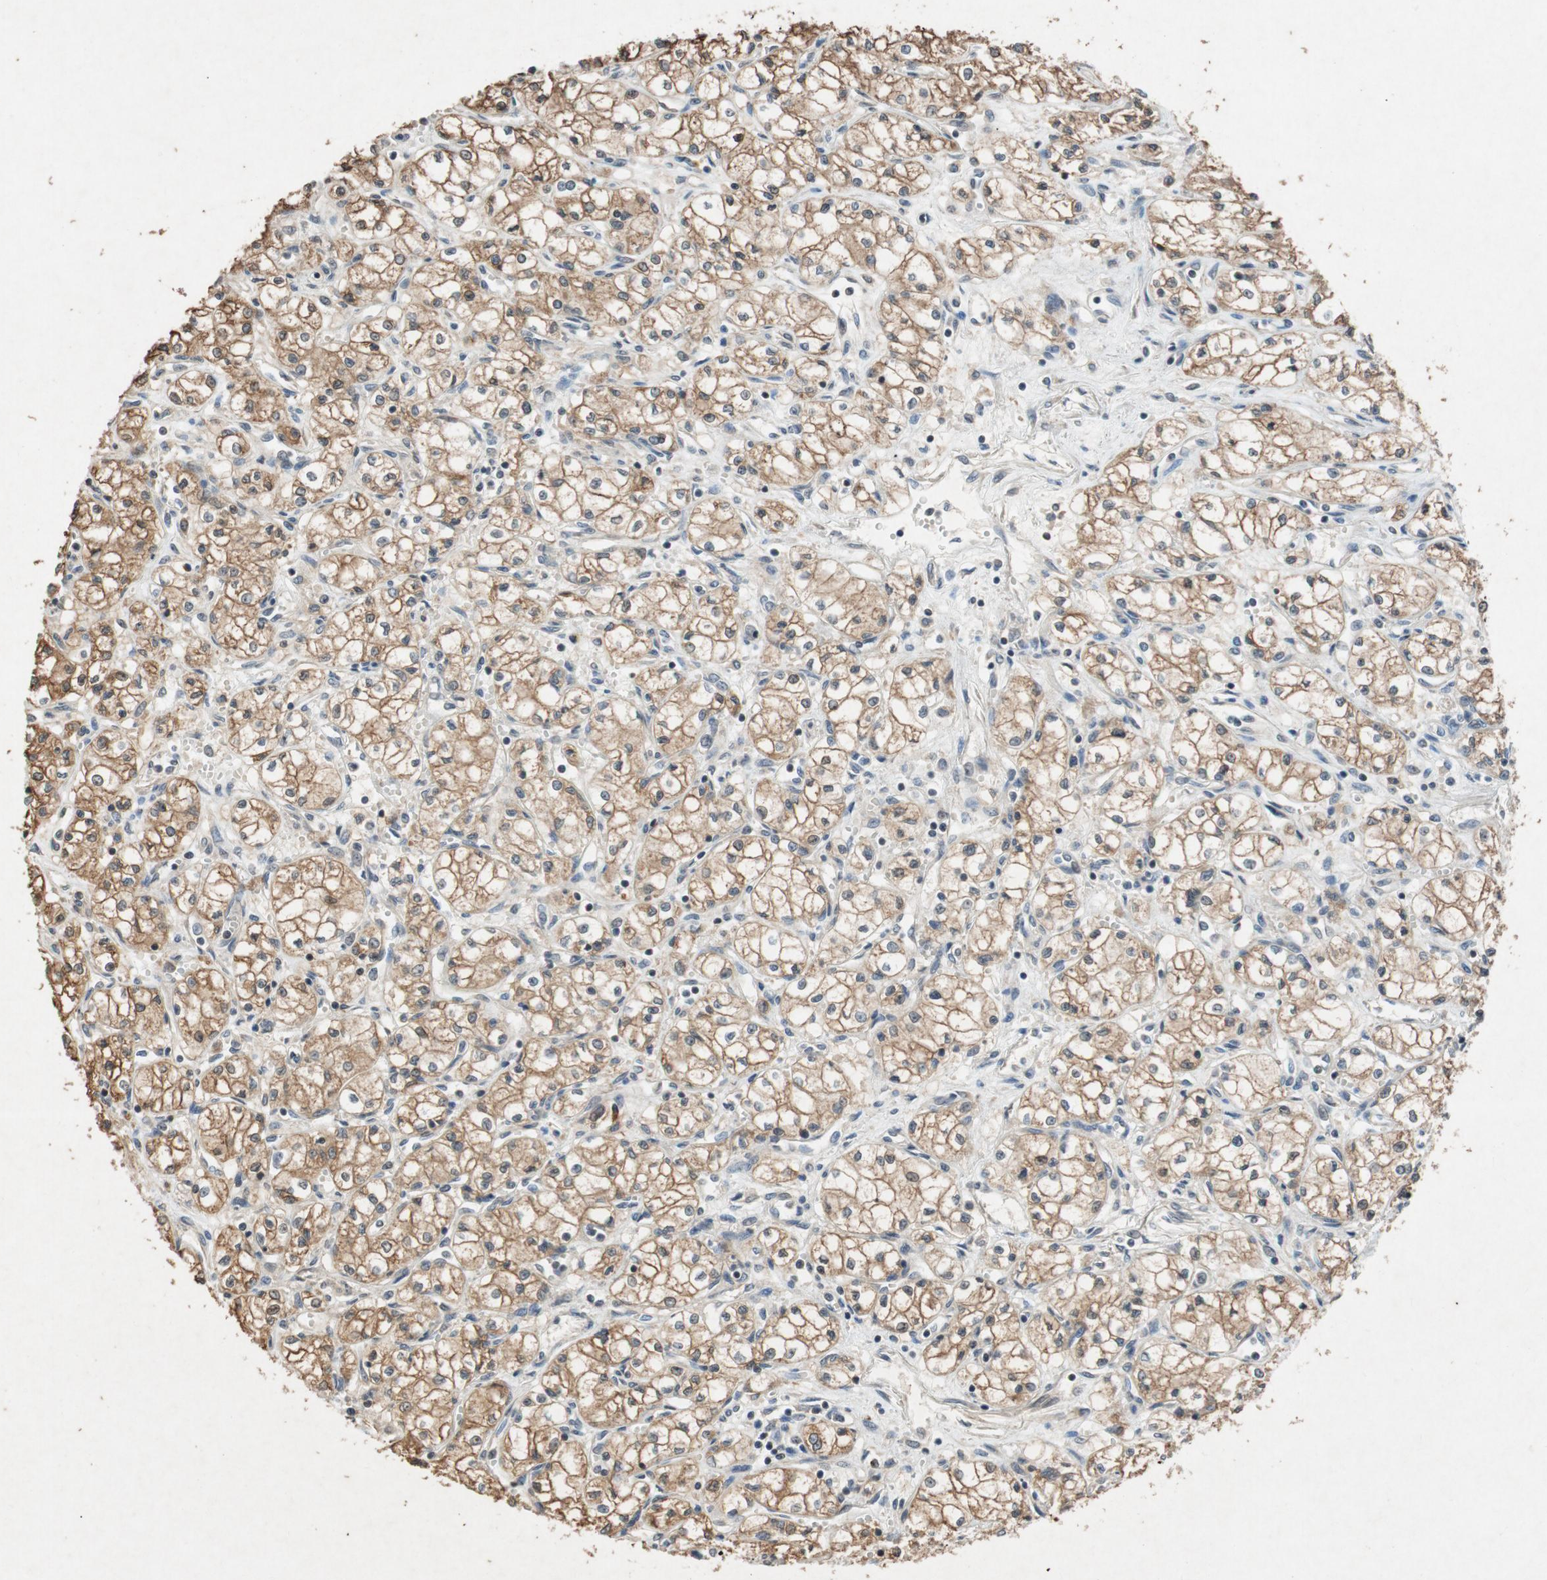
{"staining": {"intensity": "moderate", "quantity": ">75%", "location": "cytoplasmic/membranous"}, "tissue": "renal cancer", "cell_type": "Tumor cells", "image_type": "cancer", "snomed": [{"axis": "morphology", "description": "Normal tissue, NOS"}, {"axis": "morphology", "description": "Adenocarcinoma, NOS"}, {"axis": "topography", "description": "Kidney"}], "caption": "This is an image of immunohistochemistry (IHC) staining of renal cancer, which shows moderate staining in the cytoplasmic/membranous of tumor cells.", "gene": "ATP2C1", "patient": {"sex": "male", "age": 59}}